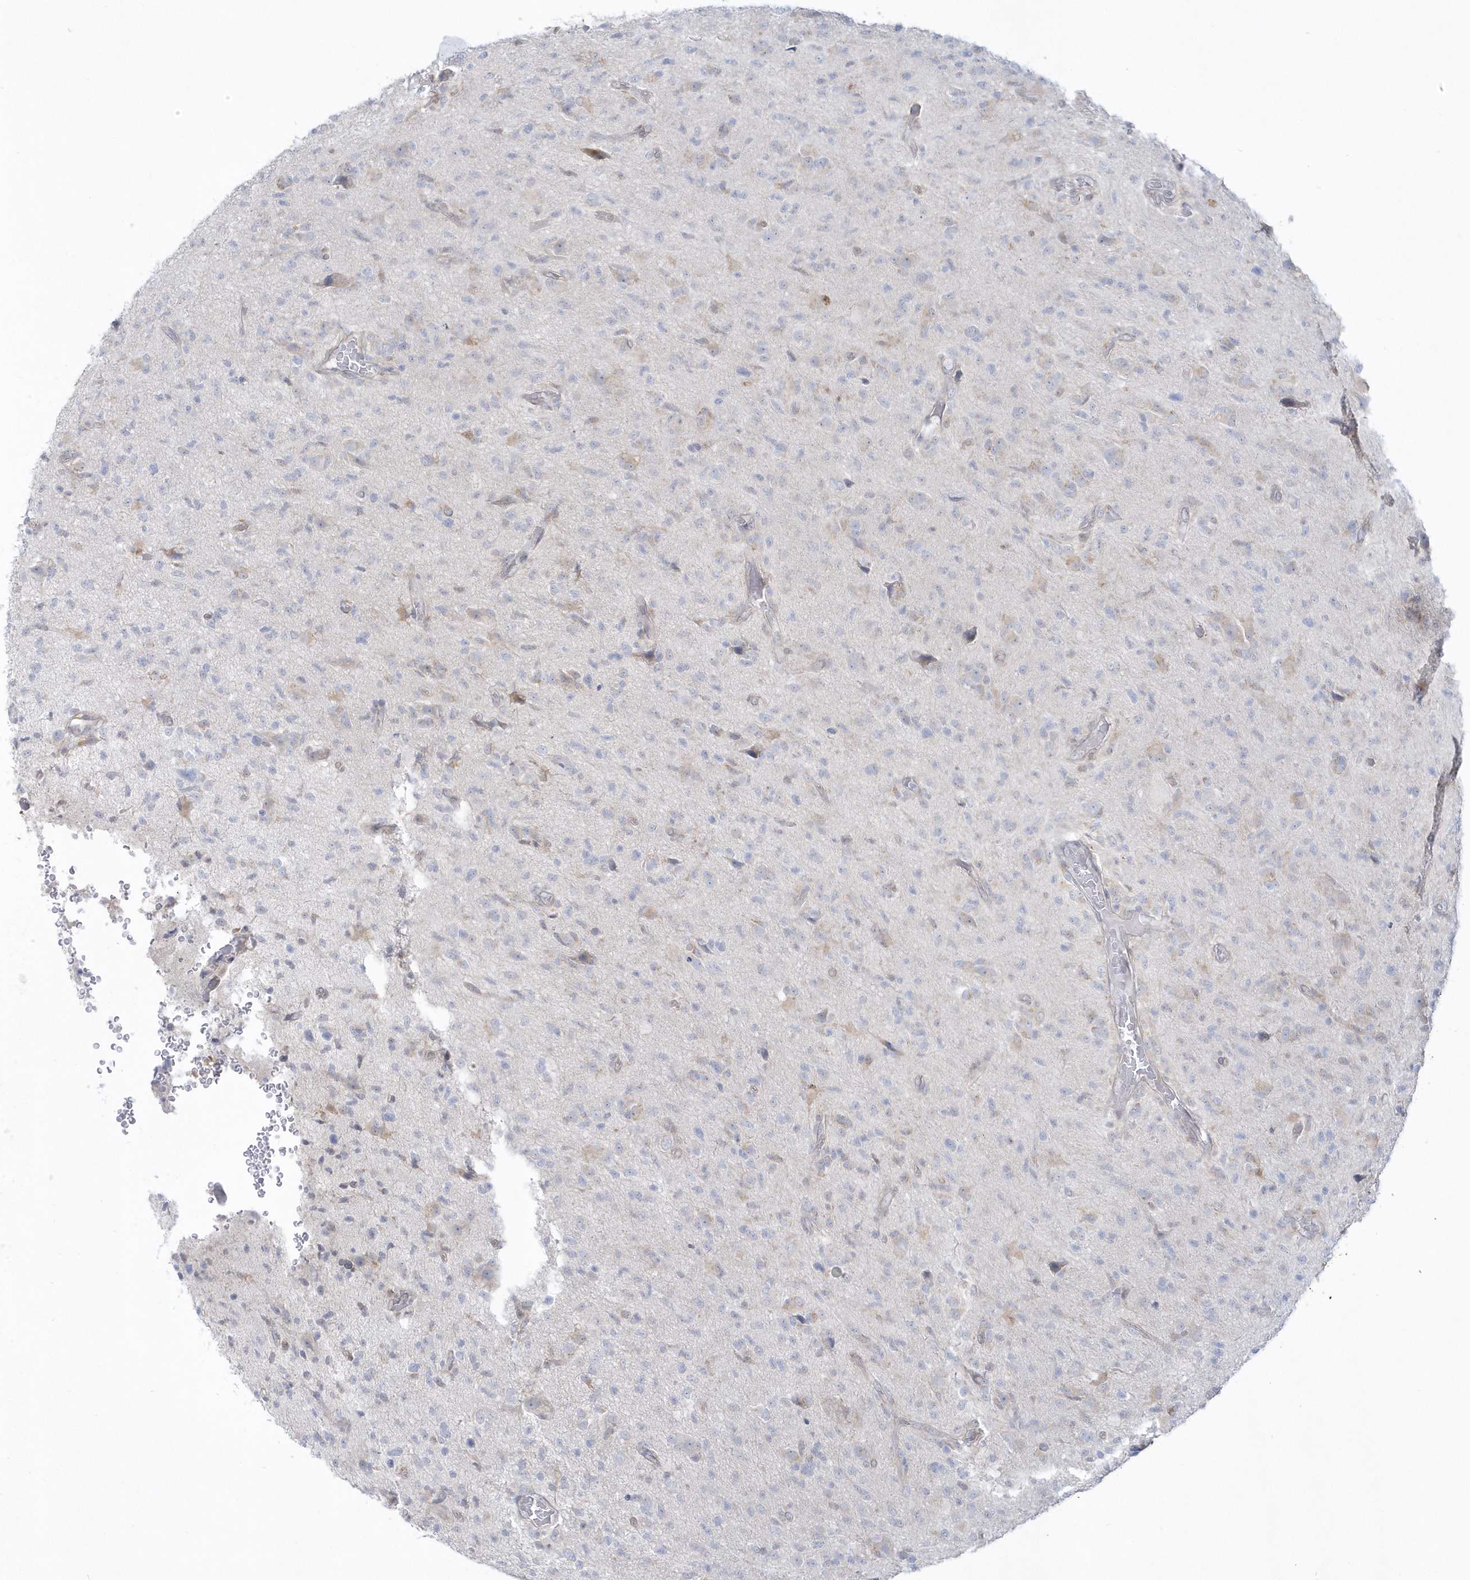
{"staining": {"intensity": "negative", "quantity": "none", "location": "none"}, "tissue": "glioma", "cell_type": "Tumor cells", "image_type": "cancer", "snomed": [{"axis": "morphology", "description": "Glioma, malignant, High grade"}, {"axis": "topography", "description": "Brain"}], "caption": "An immunohistochemistry histopathology image of malignant high-grade glioma is shown. There is no staining in tumor cells of malignant high-grade glioma.", "gene": "PCBD1", "patient": {"sex": "female", "age": 57}}